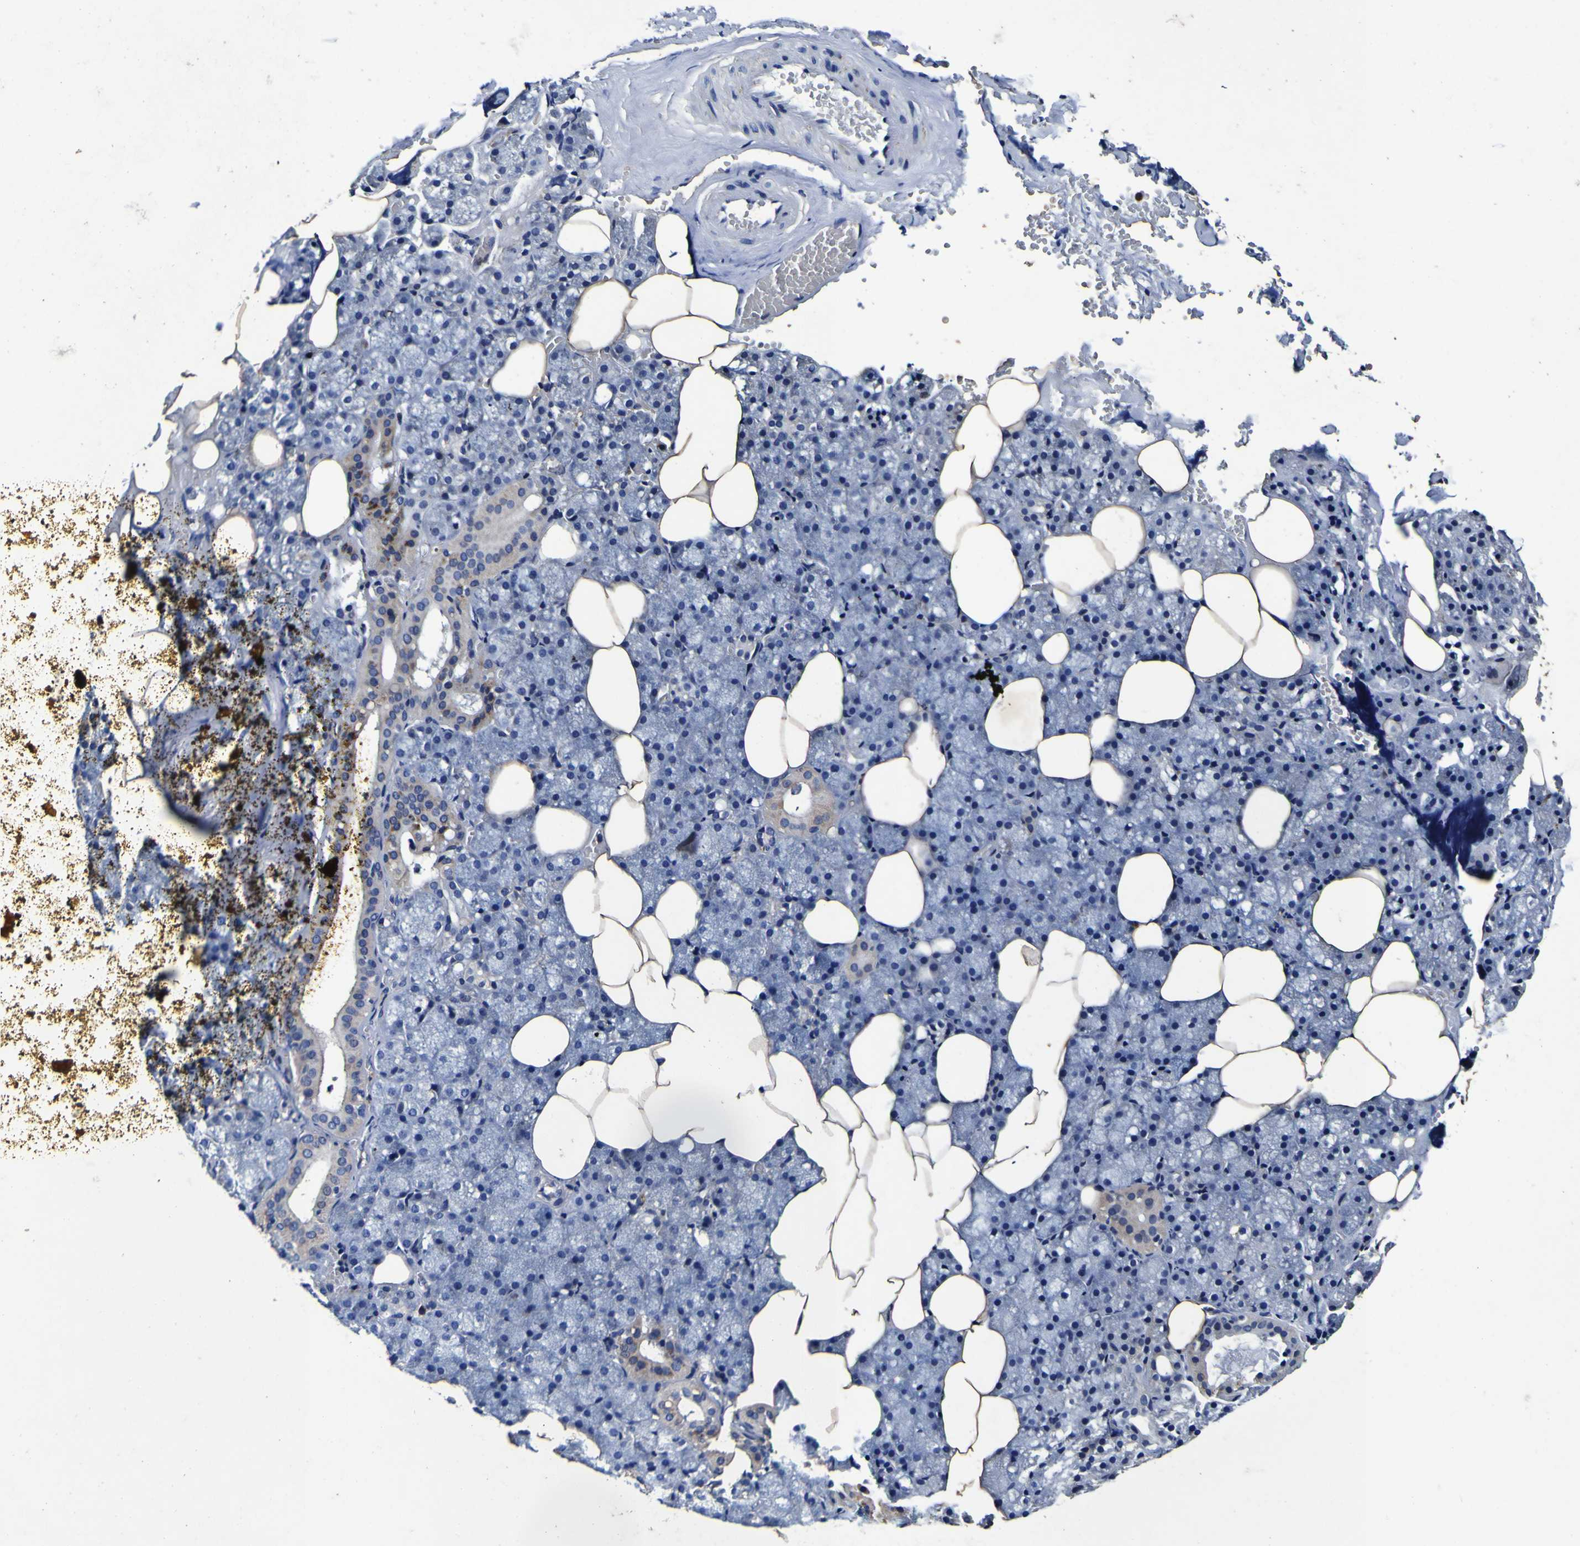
{"staining": {"intensity": "weak", "quantity": "25%-75%", "location": "cytoplasmic/membranous"}, "tissue": "salivary gland", "cell_type": "Glandular cells", "image_type": "normal", "snomed": [{"axis": "morphology", "description": "Normal tissue, NOS"}, {"axis": "topography", "description": "Salivary gland"}], "caption": "Protein expression by IHC exhibits weak cytoplasmic/membranous expression in about 25%-75% of glandular cells in normal salivary gland. Immunohistochemistry stains the protein of interest in brown and the nuclei are stained blue.", "gene": "PANK4", "patient": {"sex": "male", "age": 62}}